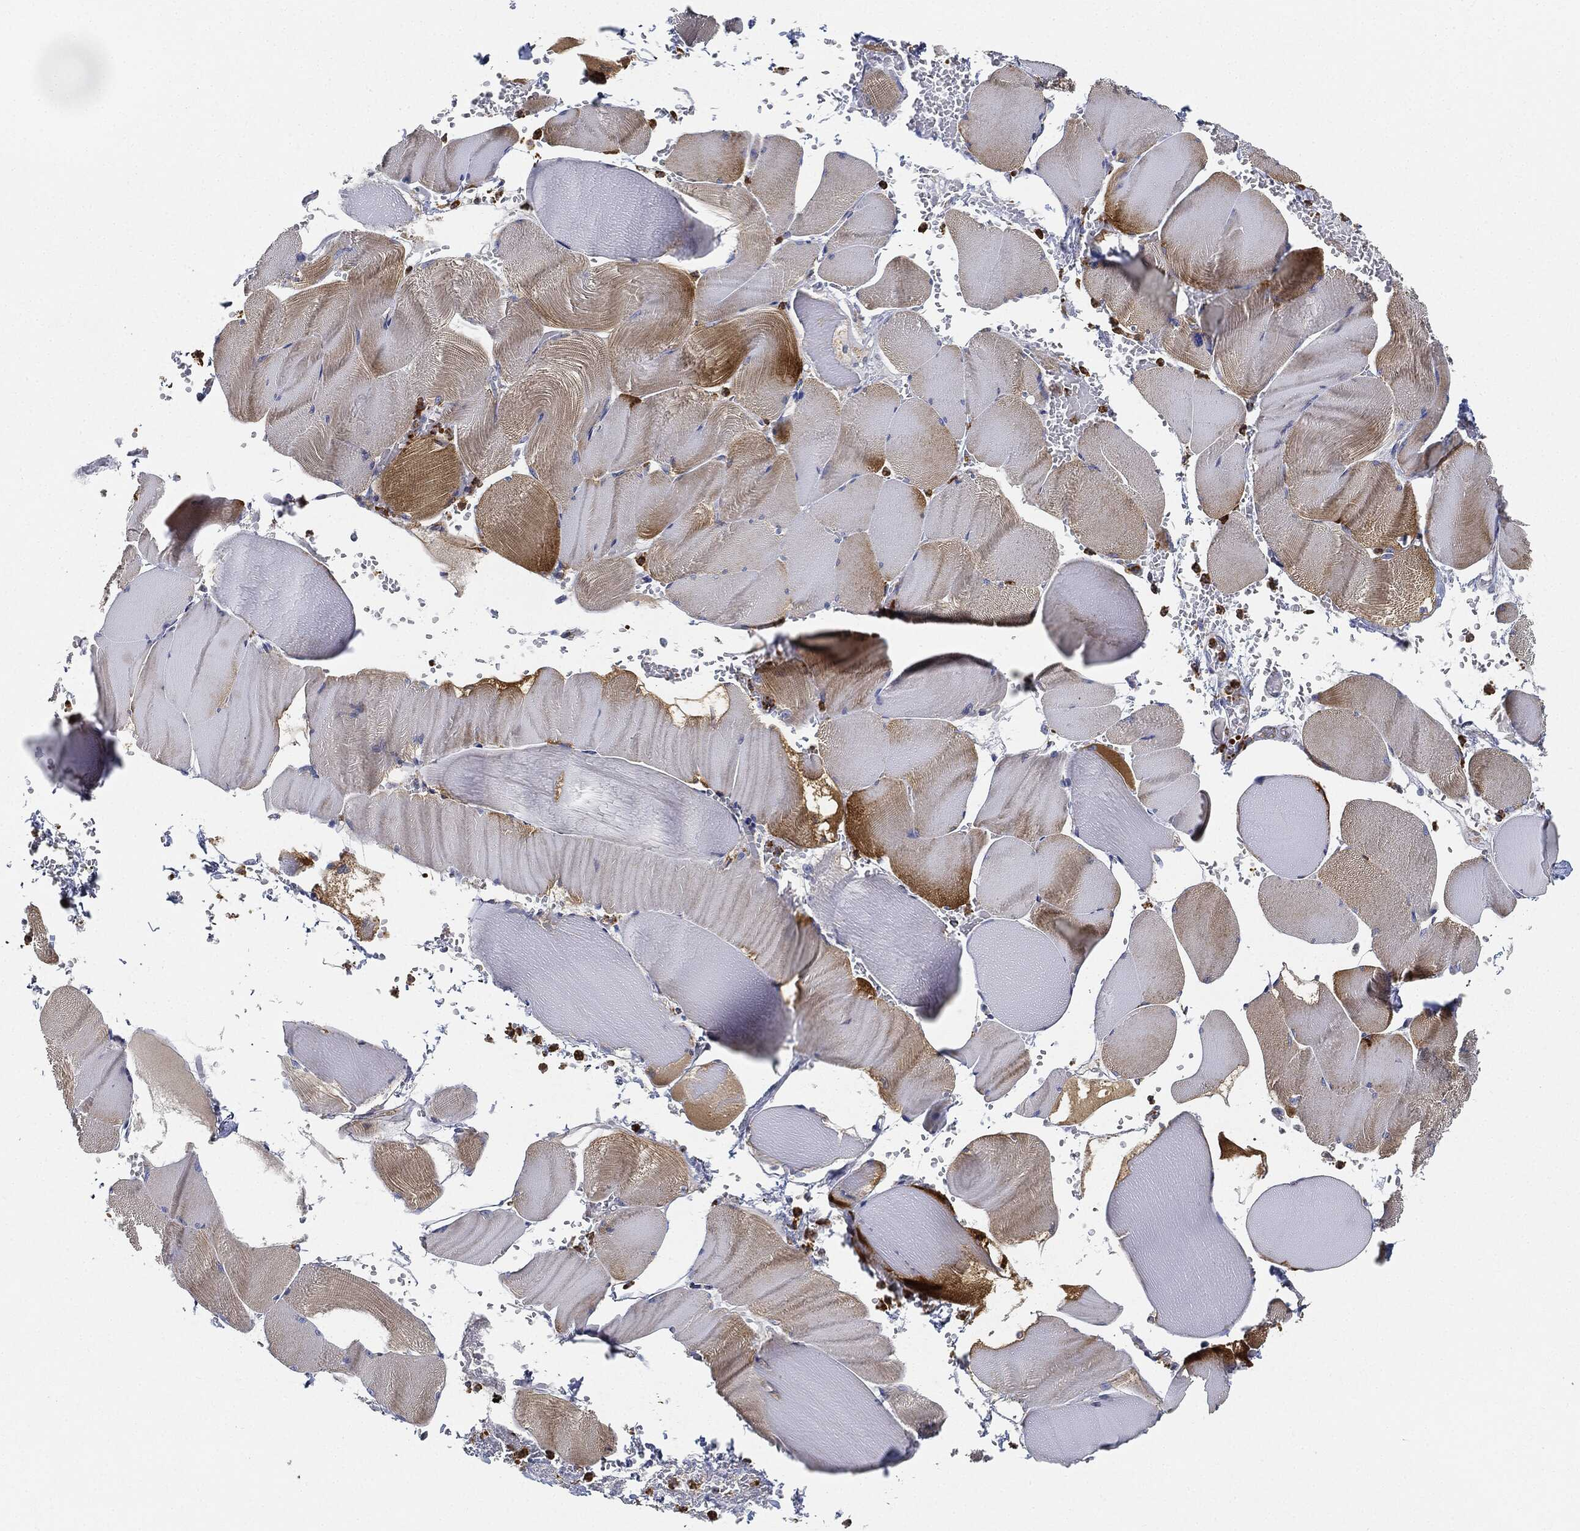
{"staining": {"intensity": "strong", "quantity": "<25%", "location": "cytoplasmic/membranous"}, "tissue": "skeletal muscle", "cell_type": "Myocytes", "image_type": "normal", "snomed": [{"axis": "morphology", "description": "Normal tissue, NOS"}, {"axis": "topography", "description": "Skeletal muscle"}], "caption": "Immunohistochemical staining of unremarkable skeletal muscle shows <25% levels of strong cytoplasmic/membranous protein positivity in about <25% of myocytes.", "gene": "CAPN15", "patient": {"sex": "male", "age": 56}}